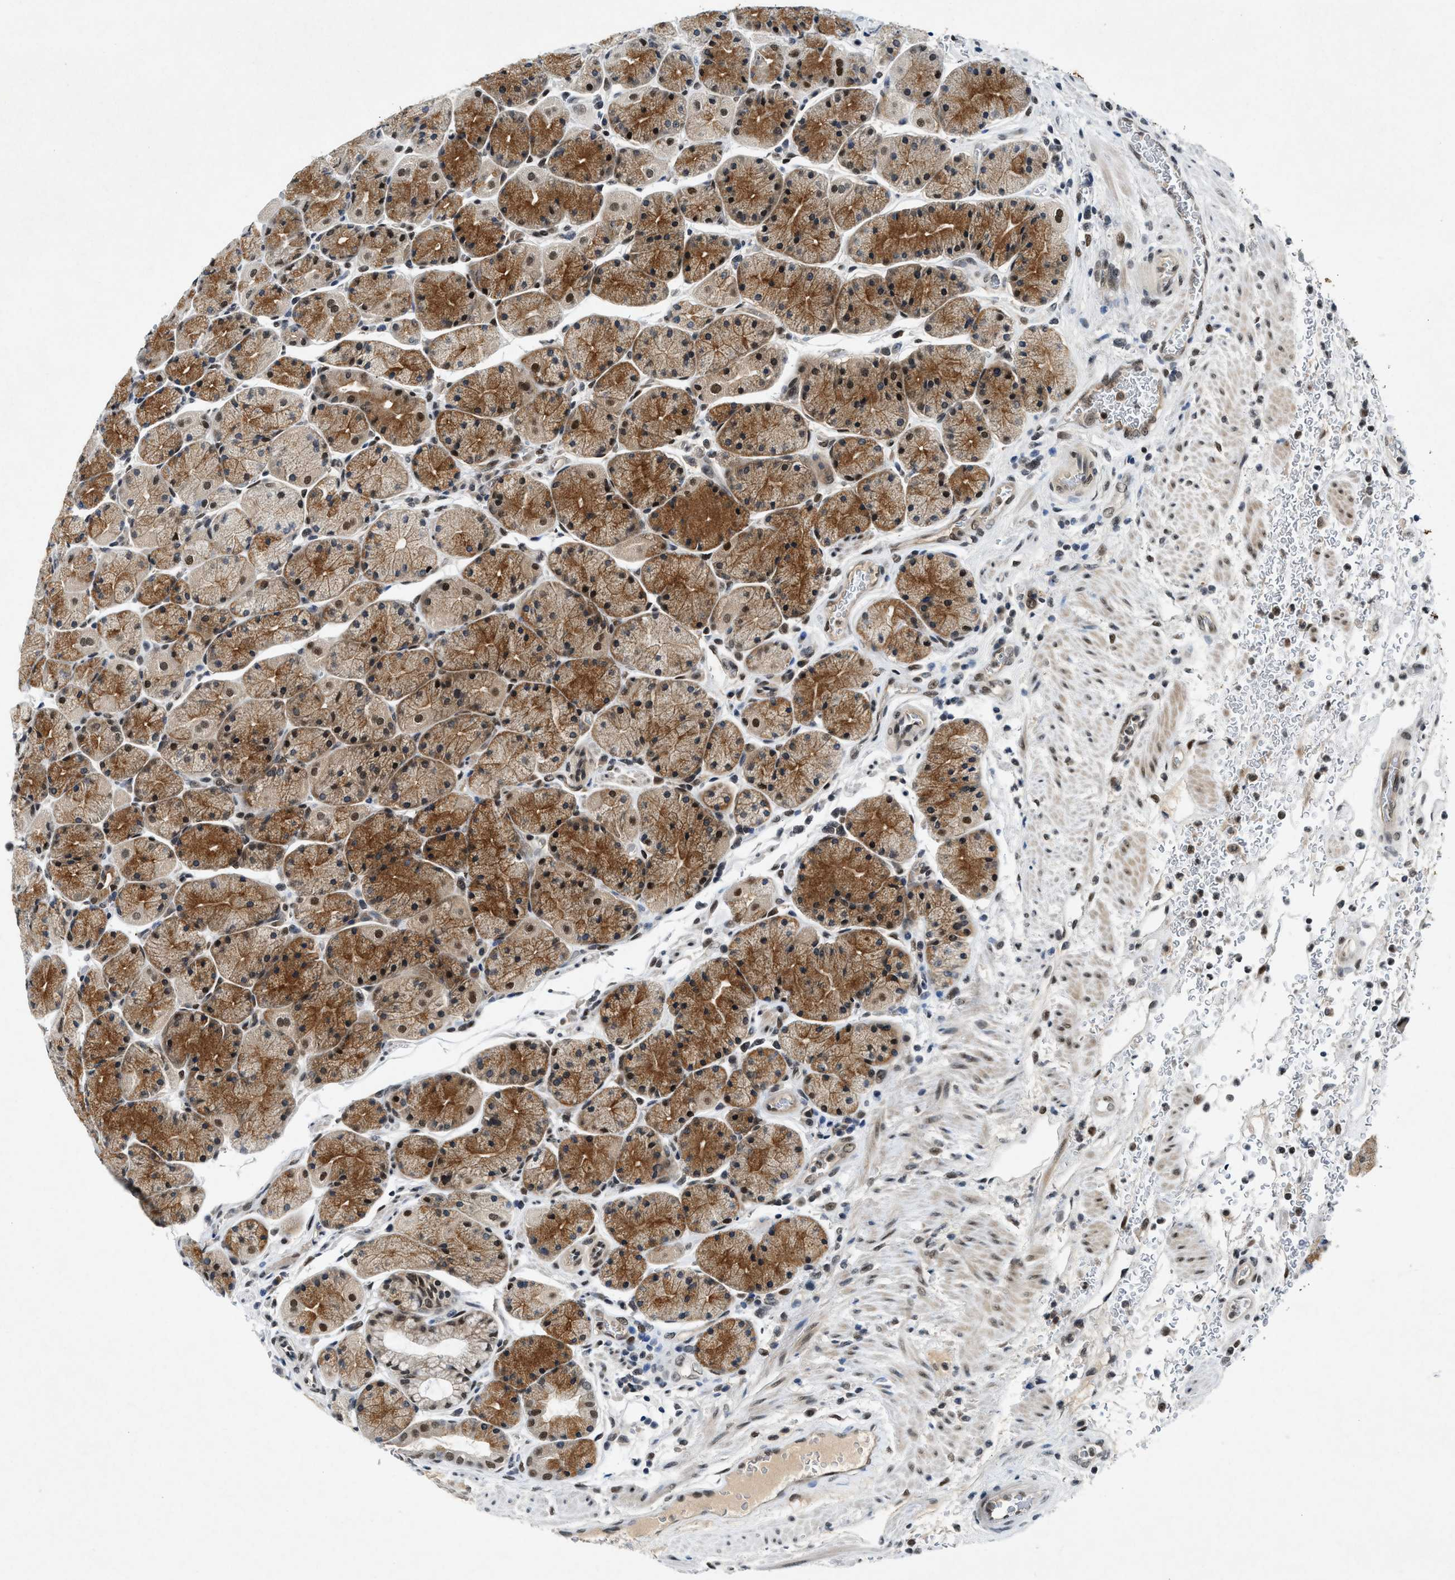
{"staining": {"intensity": "moderate", "quantity": "25%-75%", "location": "cytoplasmic/membranous,nuclear"}, "tissue": "stomach", "cell_type": "Glandular cells", "image_type": "normal", "snomed": [{"axis": "morphology", "description": "Normal tissue, NOS"}, {"axis": "morphology", "description": "Carcinoid, malignant, NOS"}, {"axis": "topography", "description": "Stomach, upper"}], "caption": "A medium amount of moderate cytoplasmic/membranous,nuclear positivity is present in approximately 25%-75% of glandular cells in benign stomach.", "gene": "NCOA1", "patient": {"sex": "male", "age": 39}}